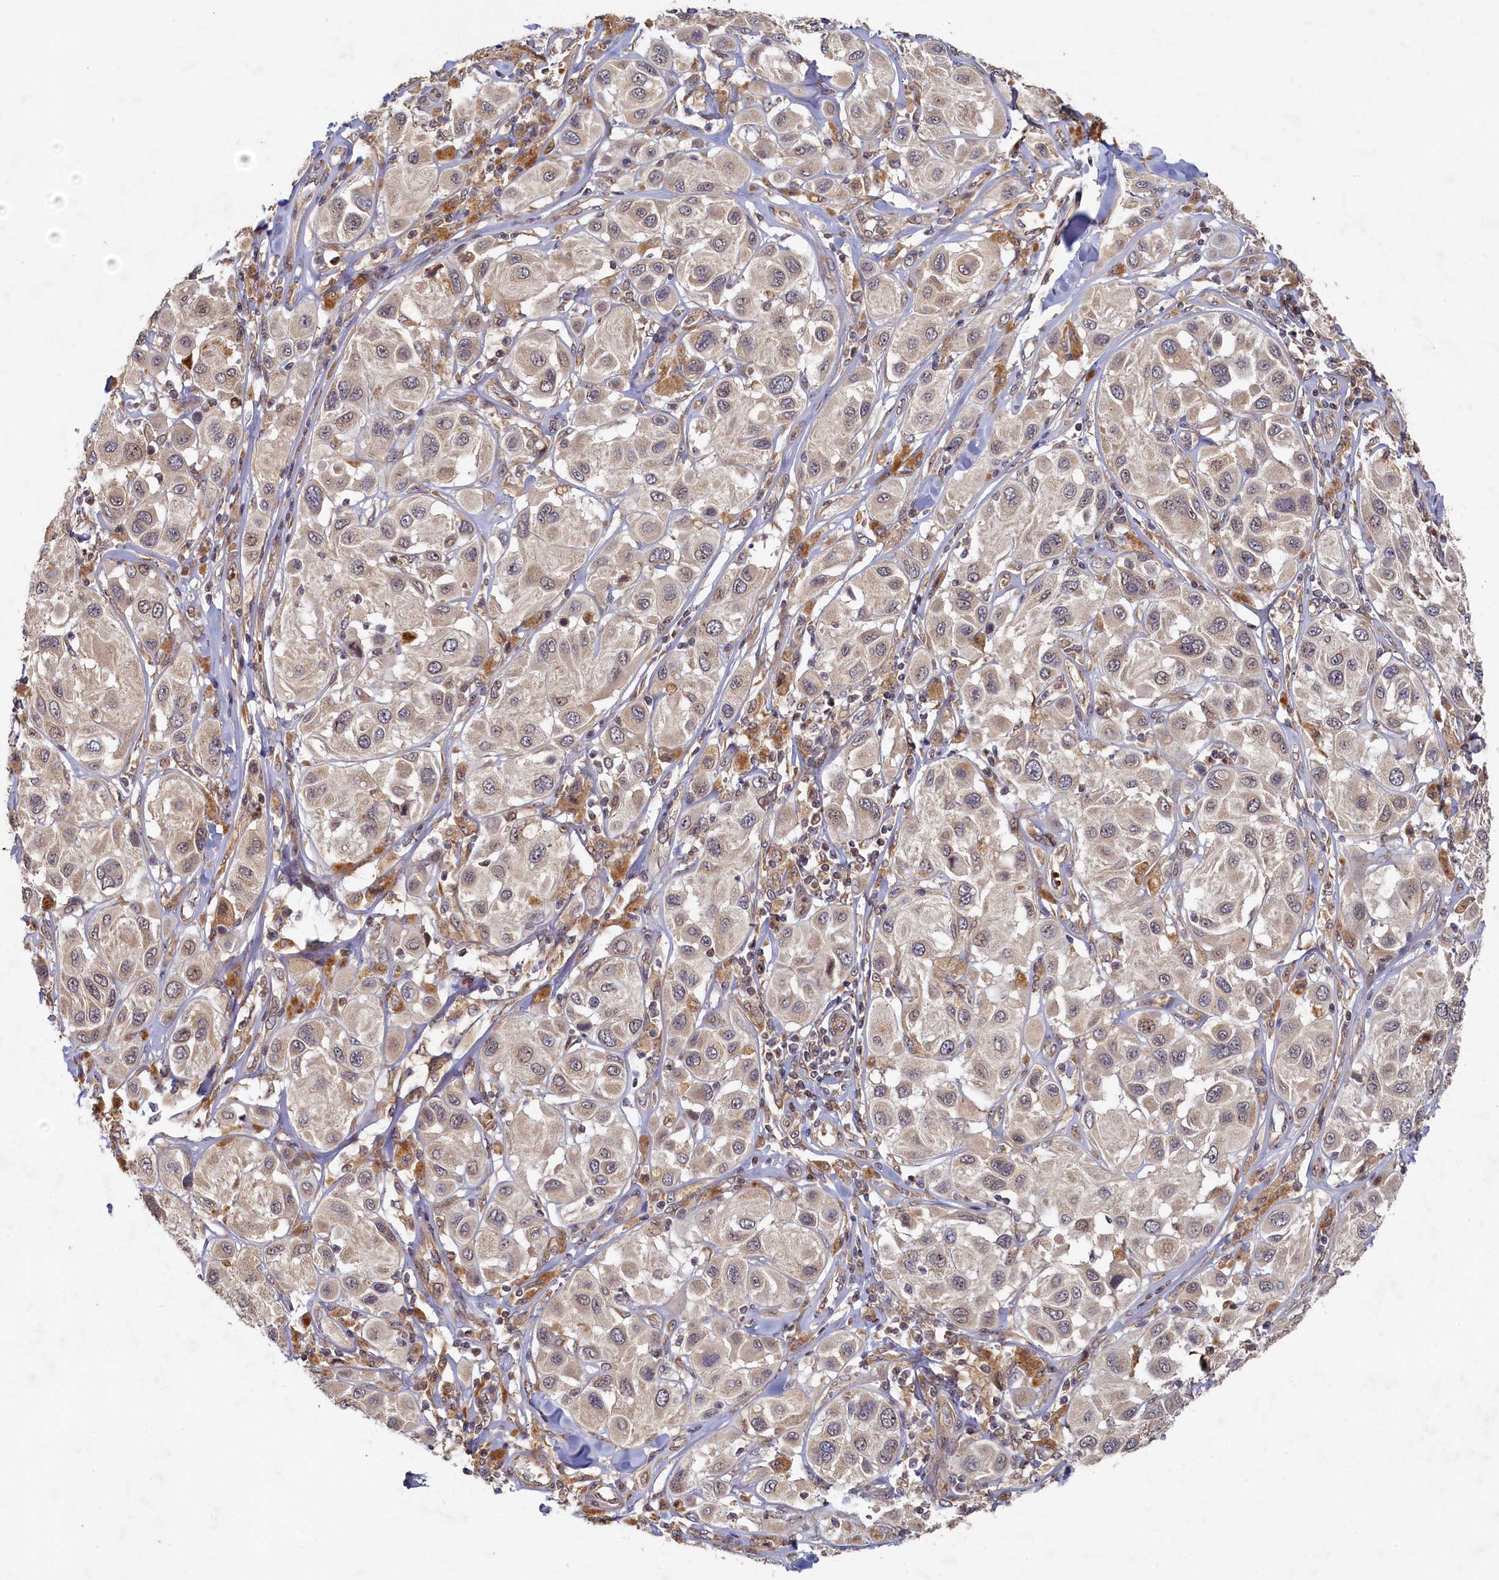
{"staining": {"intensity": "weak", "quantity": "<25%", "location": "cytoplasmic/membranous,nuclear"}, "tissue": "melanoma", "cell_type": "Tumor cells", "image_type": "cancer", "snomed": [{"axis": "morphology", "description": "Malignant melanoma, Metastatic site"}, {"axis": "topography", "description": "Skin"}], "caption": "Immunohistochemistry photomicrograph of human melanoma stained for a protein (brown), which demonstrates no positivity in tumor cells.", "gene": "CEP20", "patient": {"sex": "male", "age": 41}}